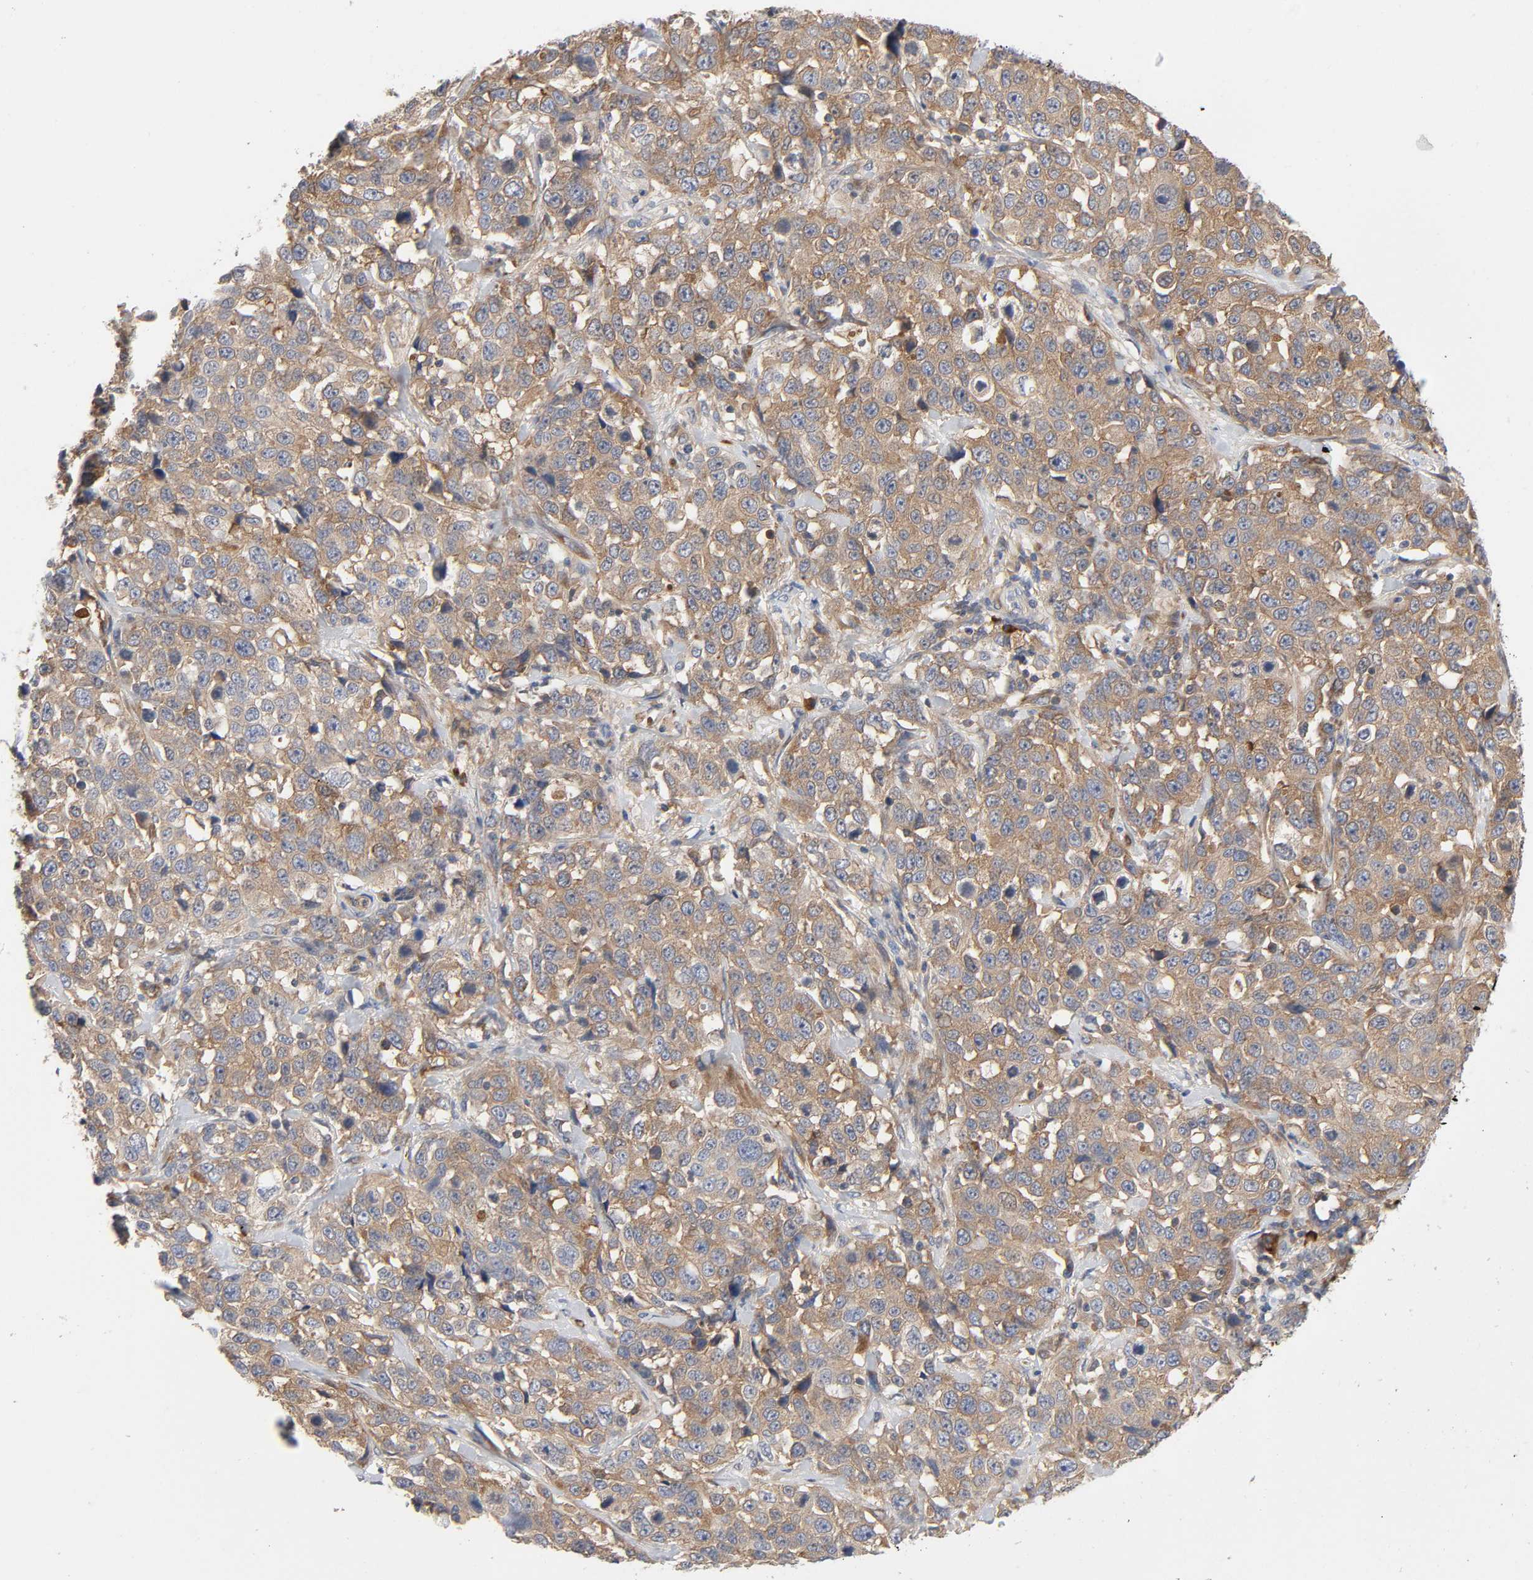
{"staining": {"intensity": "moderate", "quantity": ">75%", "location": "cytoplasmic/membranous"}, "tissue": "stomach cancer", "cell_type": "Tumor cells", "image_type": "cancer", "snomed": [{"axis": "morphology", "description": "Adenocarcinoma, NOS"}, {"axis": "topography", "description": "Stomach"}], "caption": "Immunohistochemical staining of stomach adenocarcinoma displays medium levels of moderate cytoplasmic/membranous protein staining in about >75% of tumor cells. The staining is performed using DAB brown chromogen to label protein expression. The nuclei are counter-stained blue using hematoxylin.", "gene": "SCHIP1", "patient": {"sex": "male", "age": 48}}